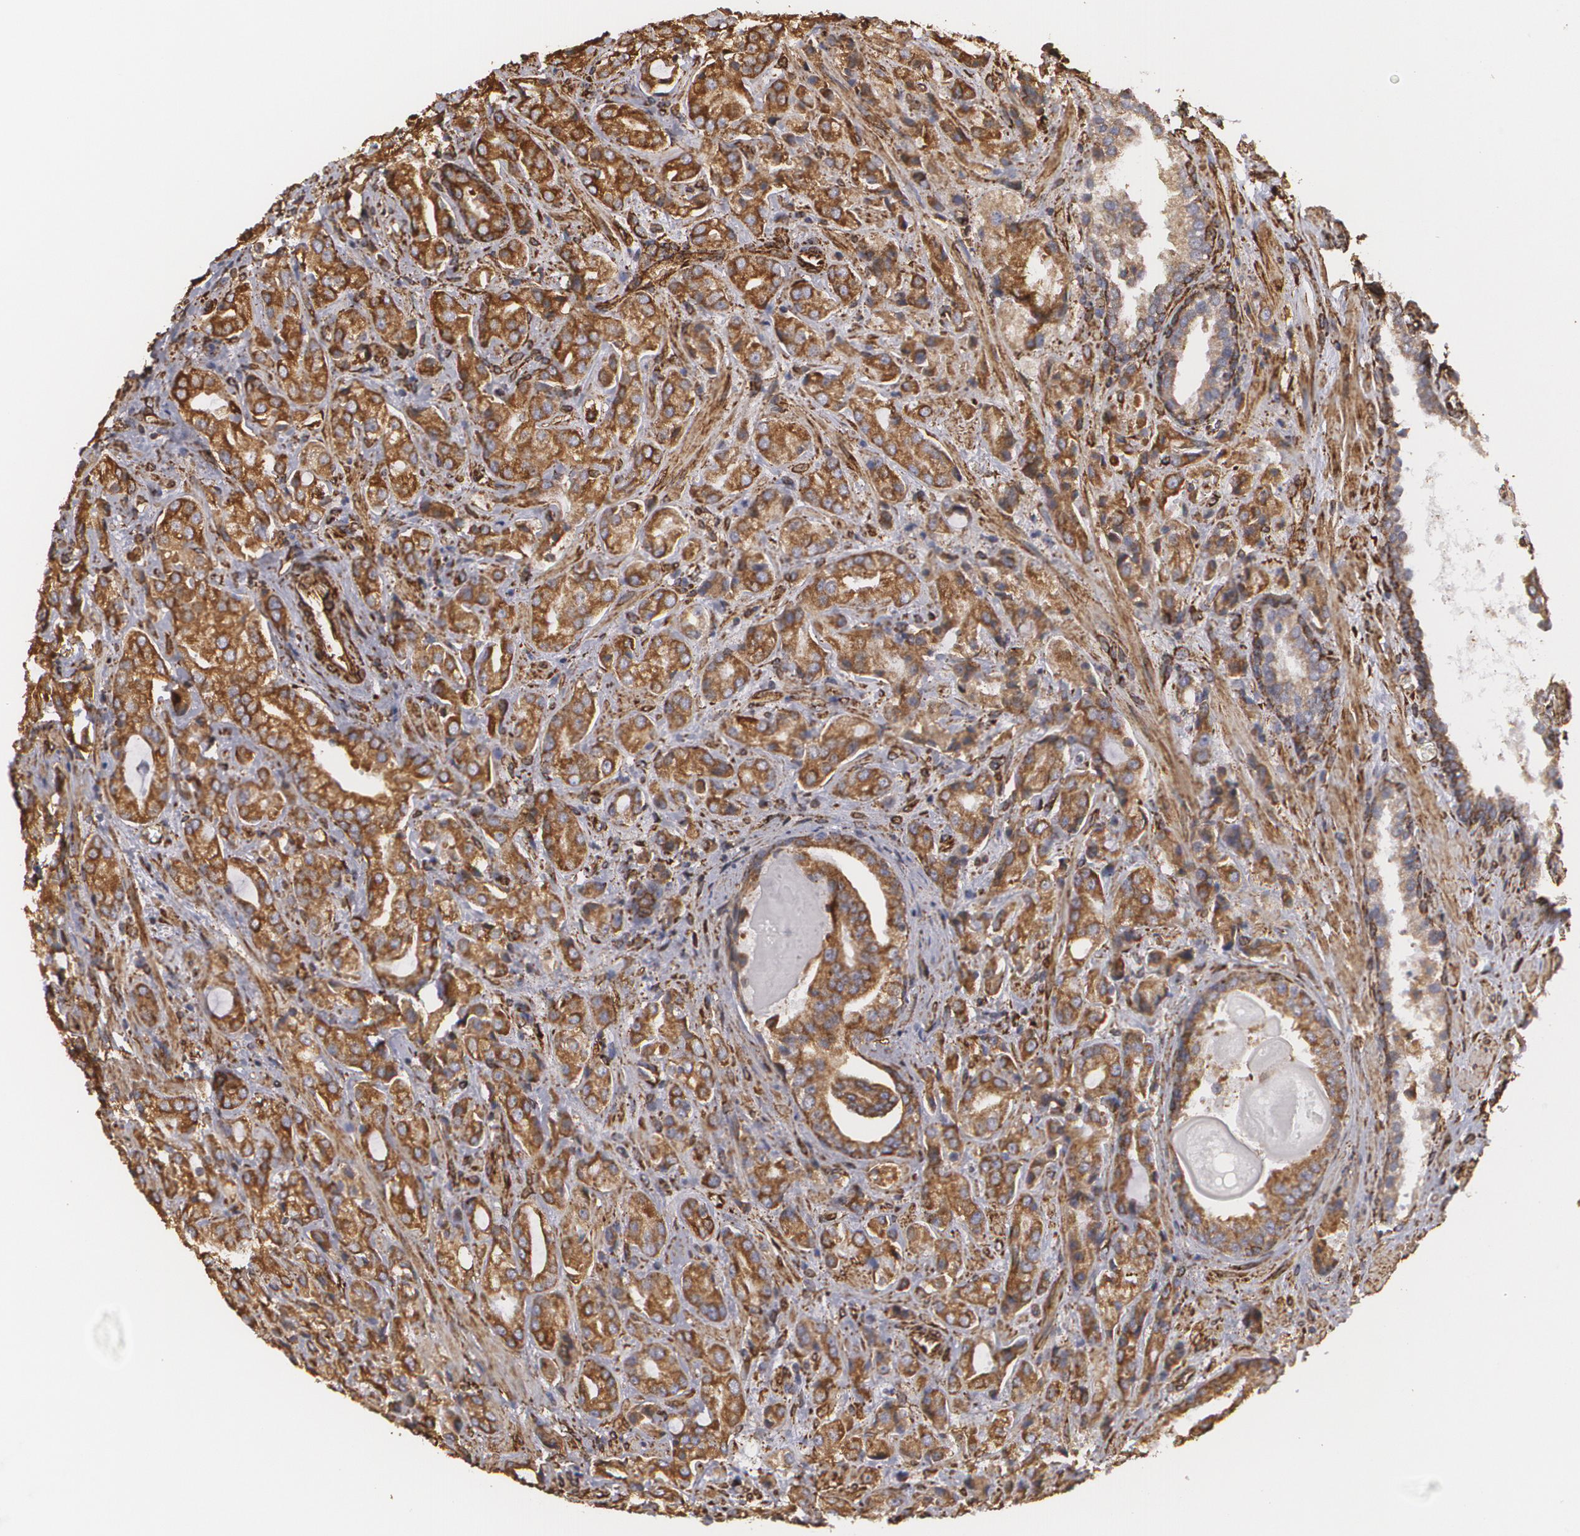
{"staining": {"intensity": "strong", "quantity": ">75%", "location": "cytoplasmic/membranous"}, "tissue": "prostate cancer", "cell_type": "Tumor cells", "image_type": "cancer", "snomed": [{"axis": "morphology", "description": "Adenocarcinoma, Medium grade"}, {"axis": "topography", "description": "Prostate"}], "caption": "Protein expression analysis of human medium-grade adenocarcinoma (prostate) reveals strong cytoplasmic/membranous expression in approximately >75% of tumor cells.", "gene": "CYB5R3", "patient": {"sex": "male", "age": 70}}